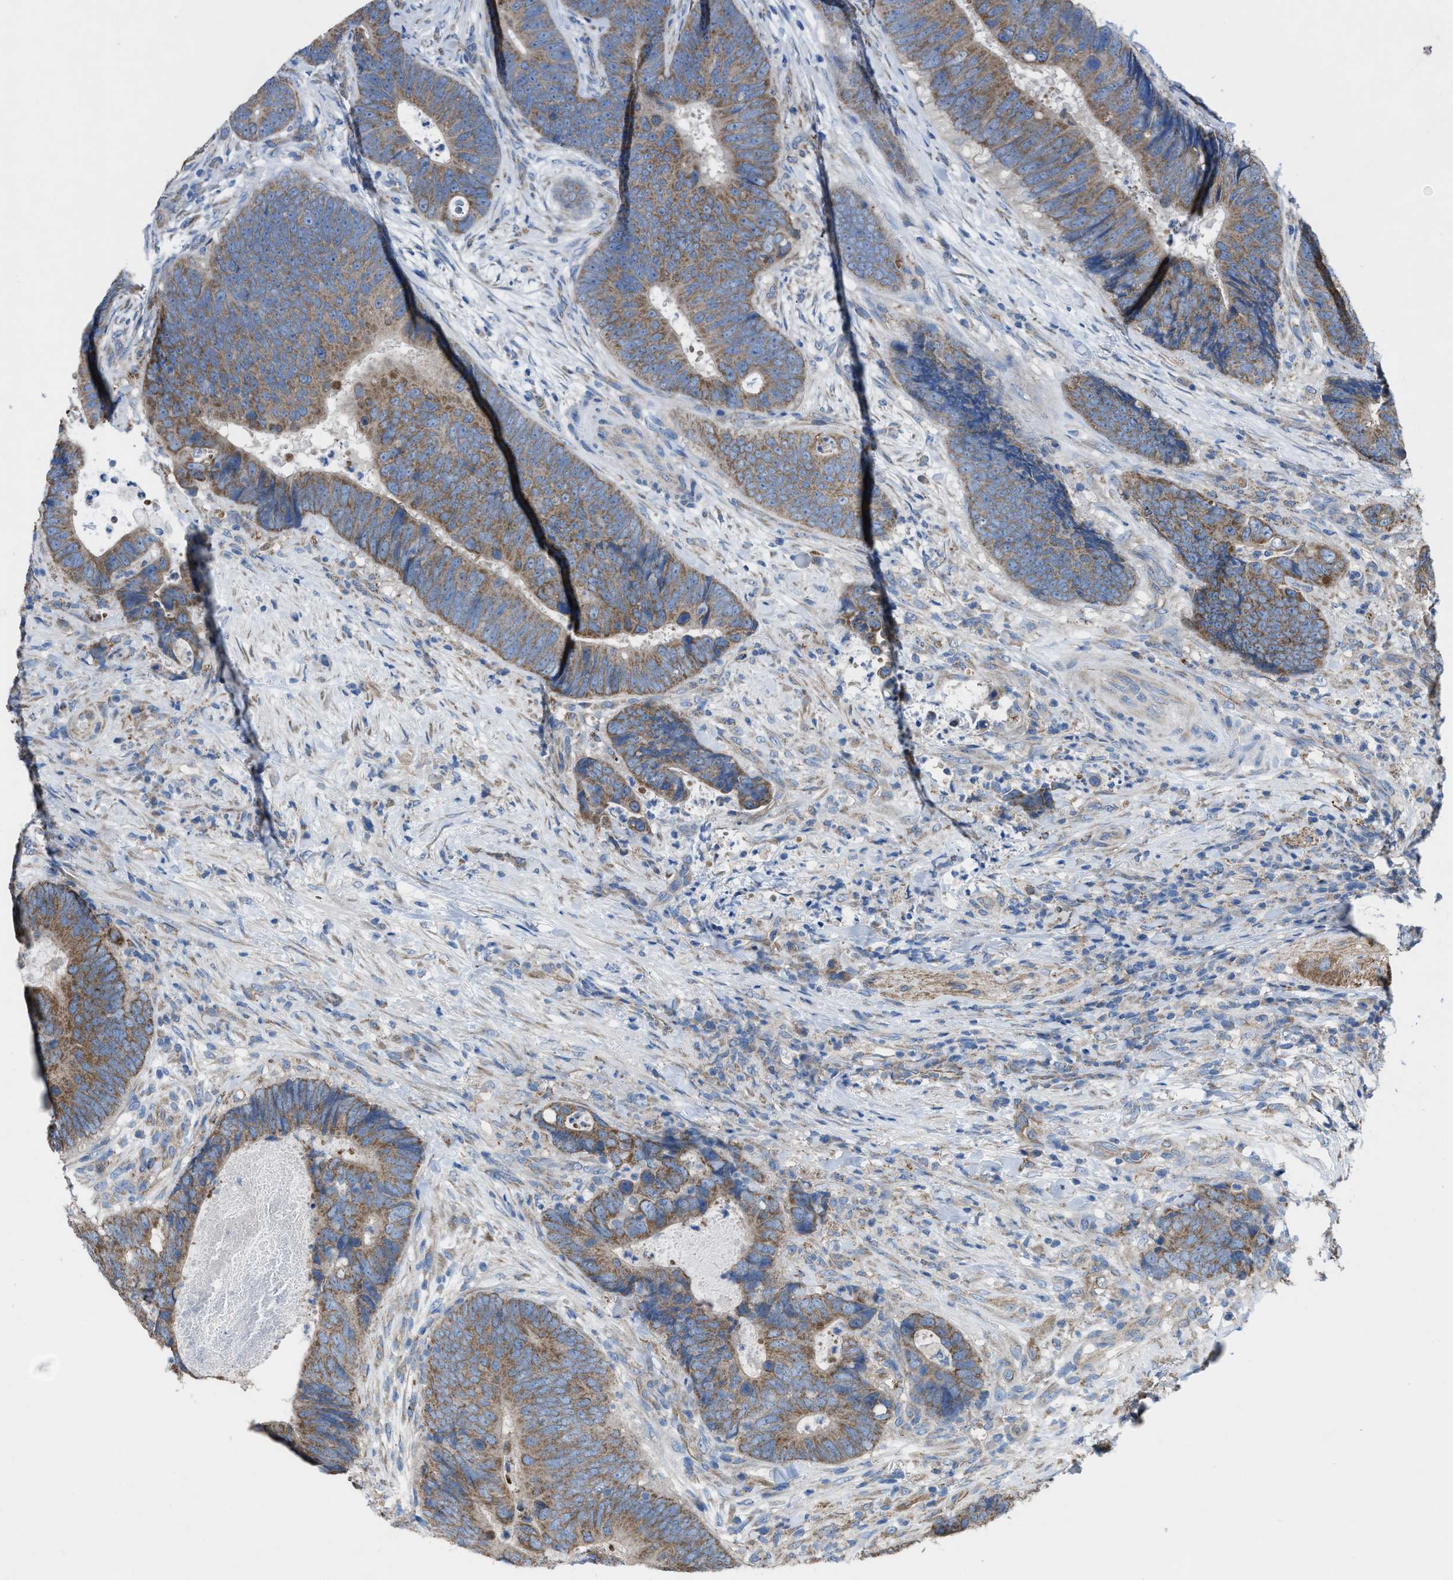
{"staining": {"intensity": "moderate", "quantity": ">75%", "location": "cytoplasmic/membranous"}, "tissue": "colorectal cancer", "cell_type": "Tumor cells", "image_type": "cancer", "snomed": [{"axis": "morphology", "description": "Adenocarcinoma, NOS"}, {"axis": "topography", "description": "Colon"}], "caption": "Protein staining demonstrates moderate cytoplasmic/membranous staining in about >75% of tumor cells in adenocarcinoma (colorectal).", "gene": "DOLPP1", "patient": {"sex": "male", "age": 56}}